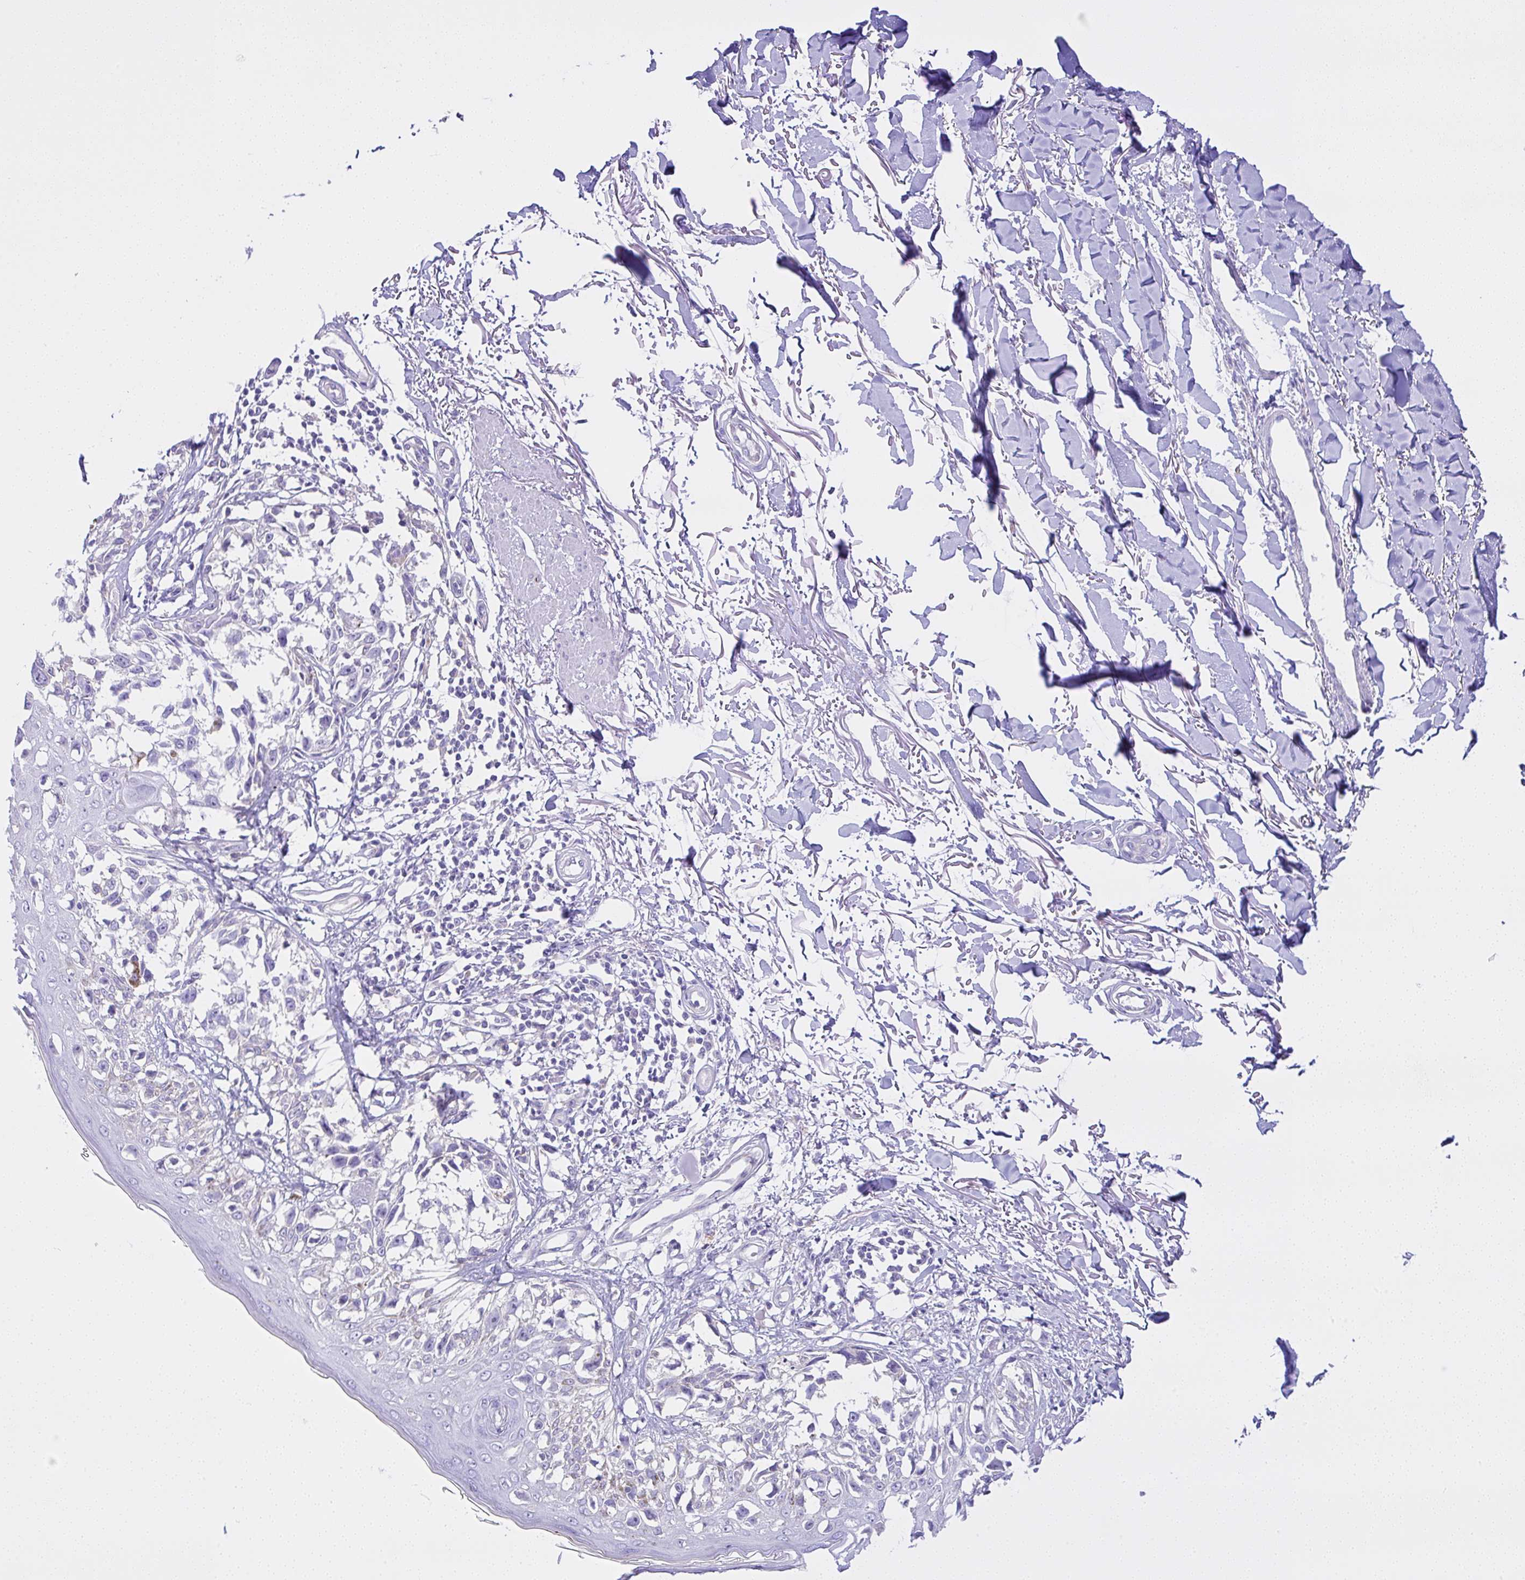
{"staining": {"intensity": "negative", "quantity": "none", "location": "none"}, "tissue": "melanoma", "cell_type": "Tumor cells", "image_type": "cancer", "snomed": [{"axis": "morphology", "description": "Malignant melanoma, NOS"}, {"axis": "topography", "description": "Skin"}], "caption": "The image shows no significant expression in tumor cells of malignant melanoma. The staining is performed using DAB brown chromogen with nuclei counter-stained in using hematoxylin.", "gene": "CCDC142", "patient": {"sex": "male", "age": 73}}